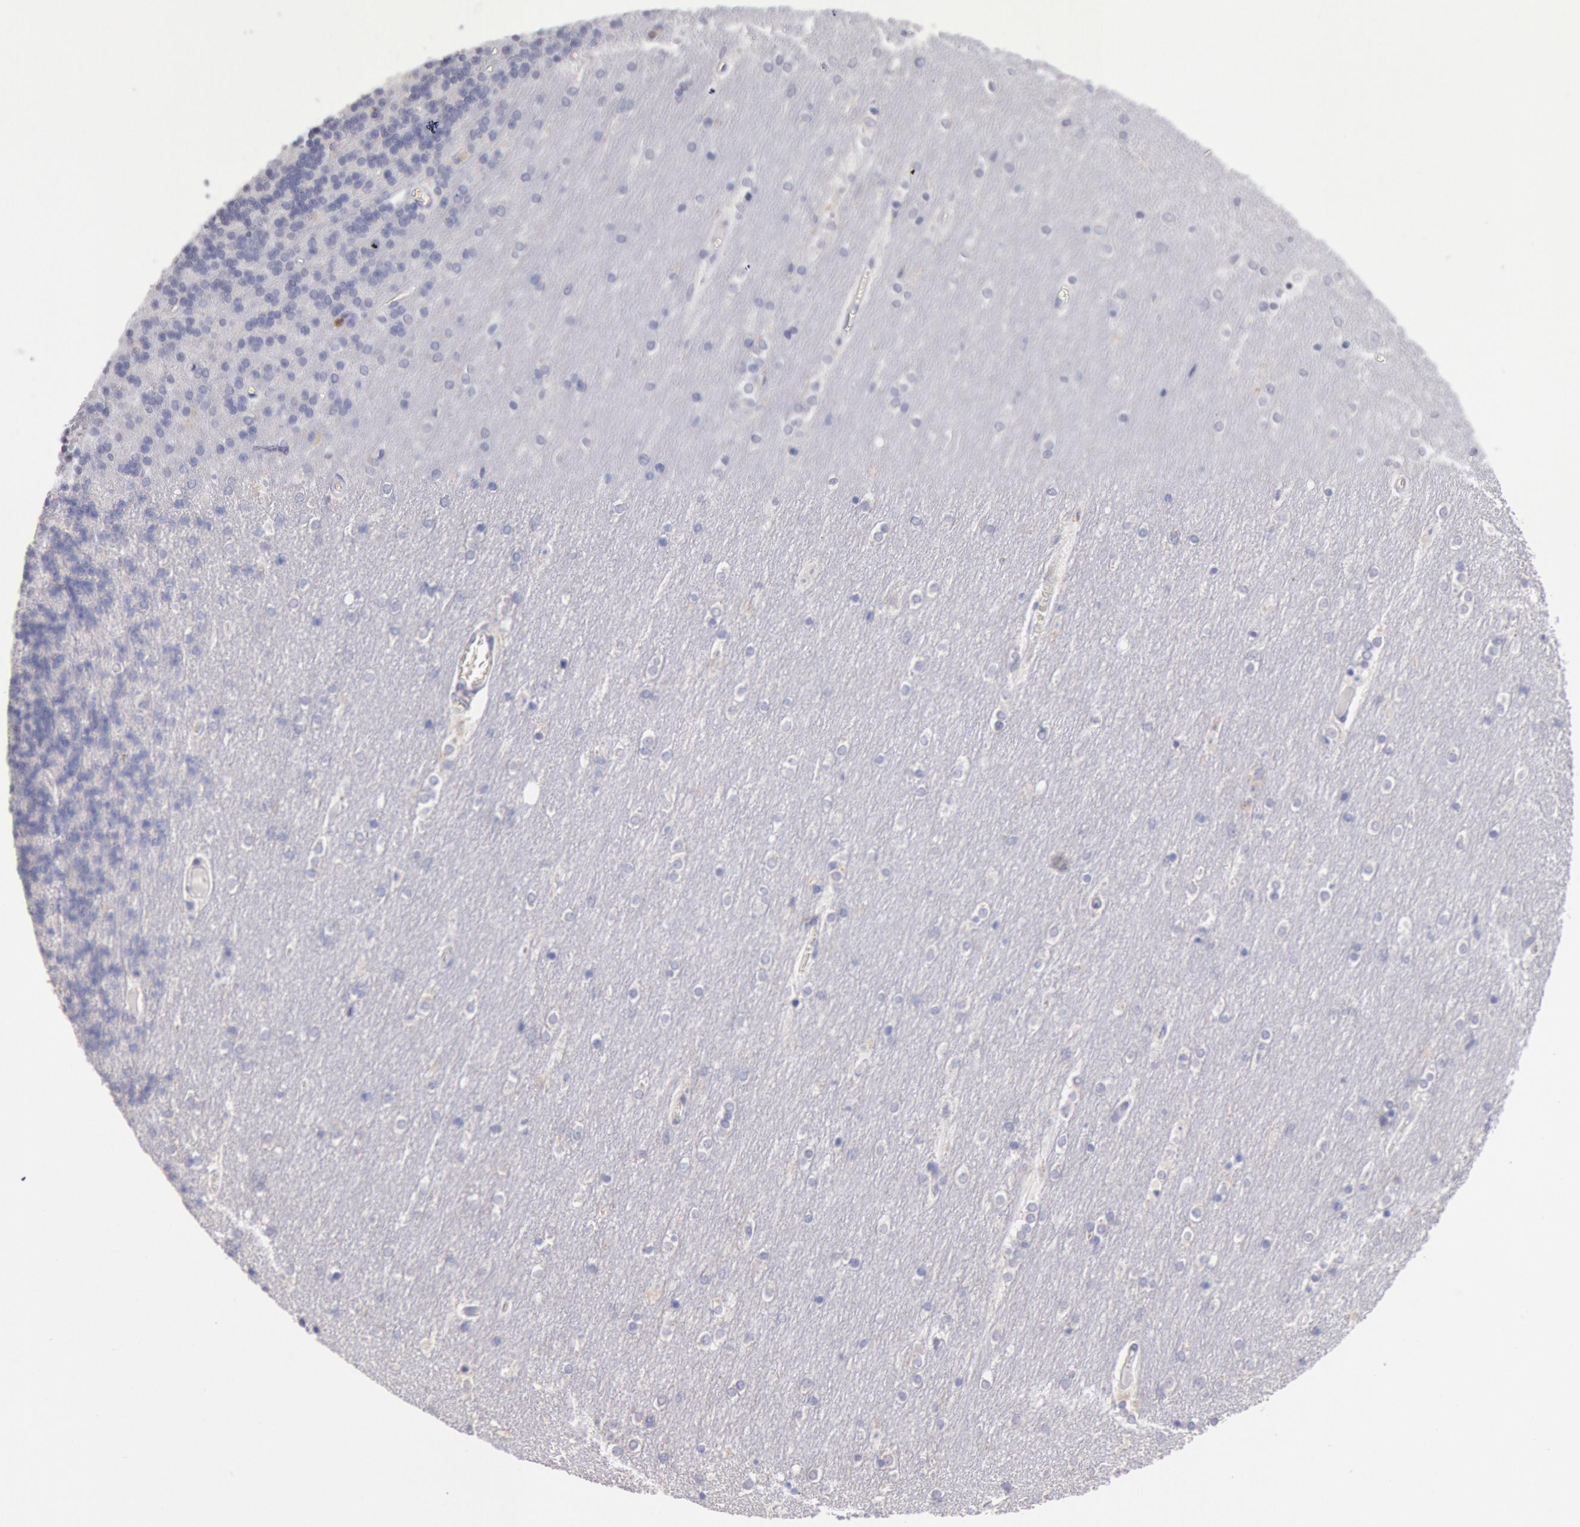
{"staining": {"intensity": "negative", "quantity": "none", "location": "none"}, "tissue": "cerebellum", "cell_type": "Cells in granular layer", "image_type": "normal", "snomed": [{"axis": "morphology", "description": "Normal tissue, NOS"}, {"axis": "topography", "description": "Cerebellum"}], "caption": "An immunohistochemistry photomicrograph of benign cerebellum is shown. There is no staining in cells in granular layer of cerebellum.", "gene": "GAL3ST1", "patient": {"sex": "female", "age": 54}}